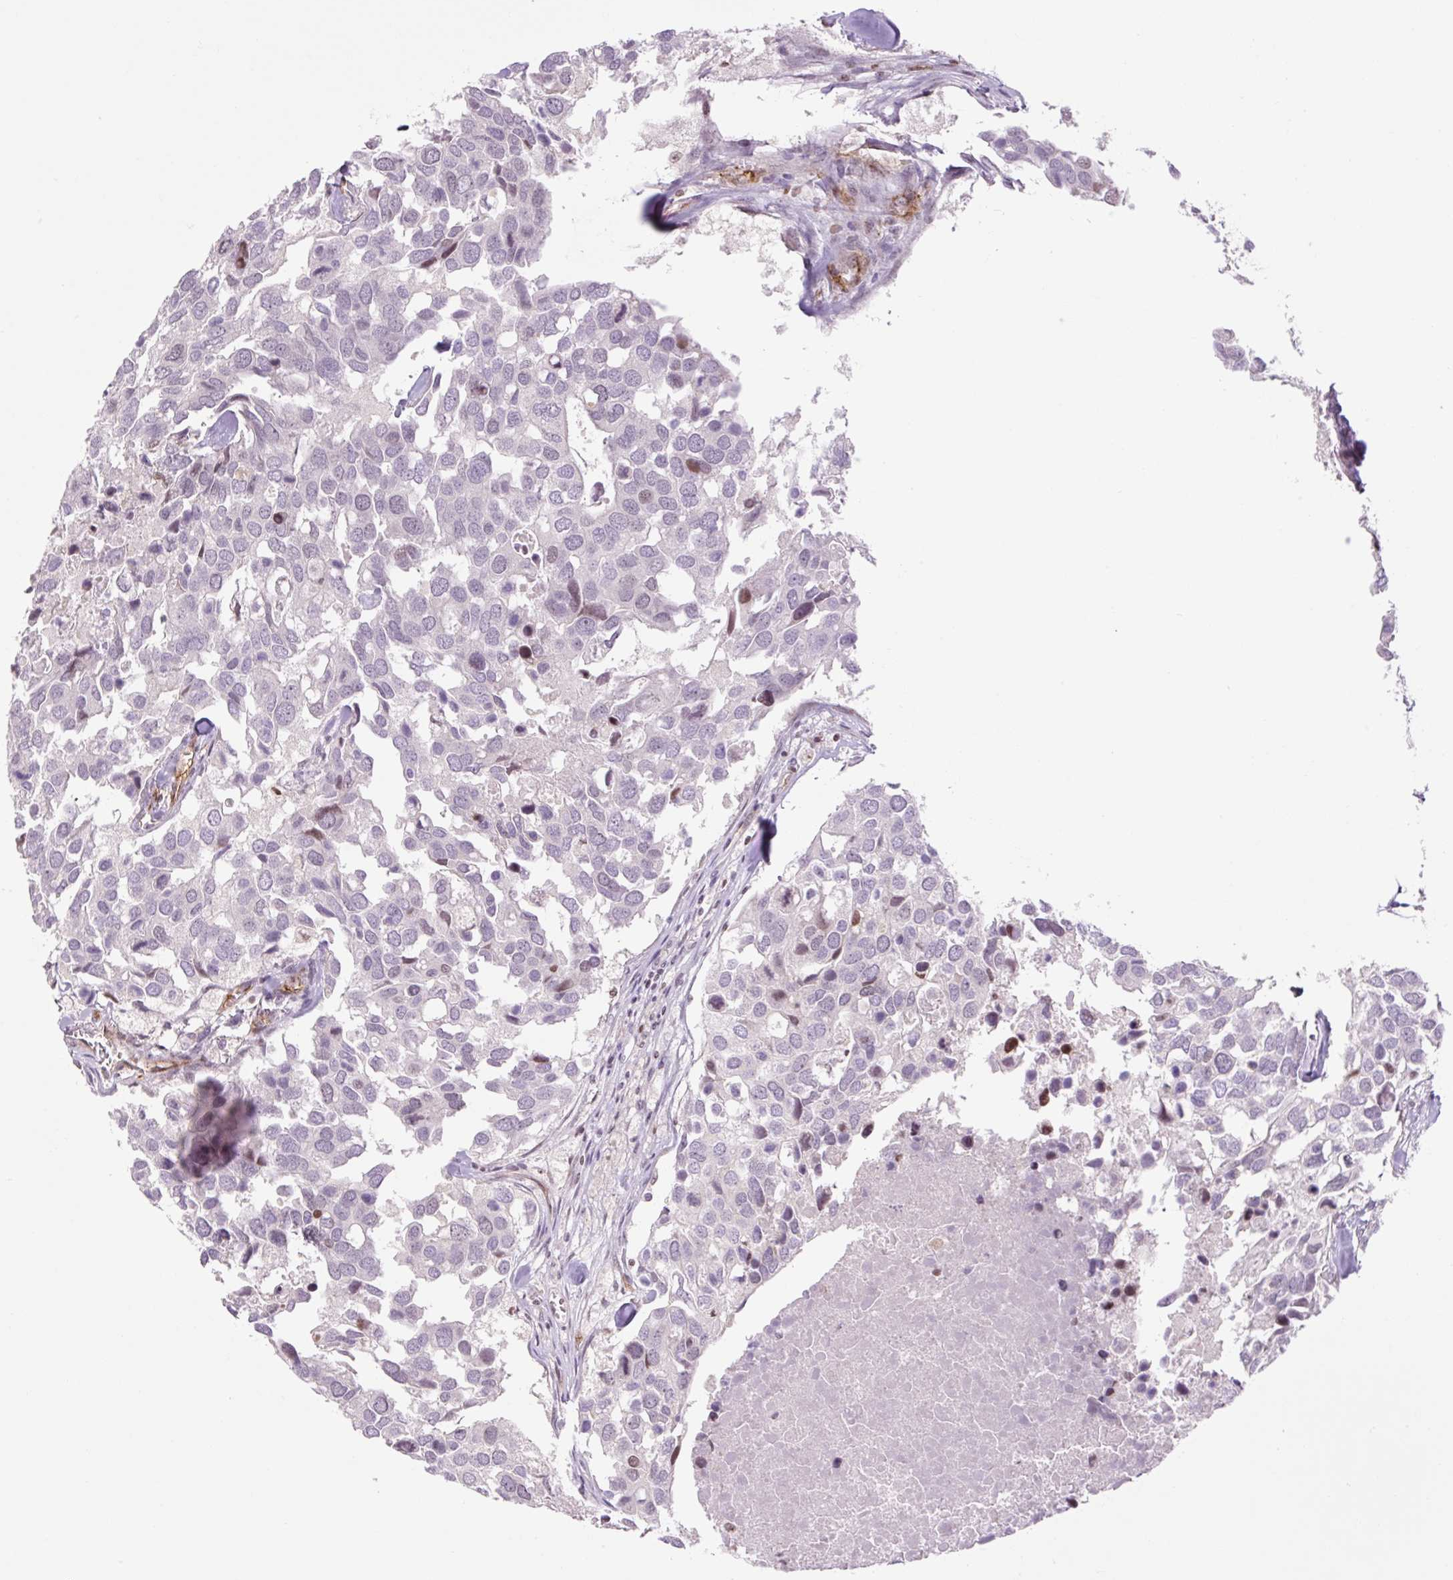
{"staining": {"intensity": "negative", "quantity": "none", "location": "none"}, "tissue": "breast cancer", "cell_type": "Tumor cells", "image_type": "cancer", "snomed": [{"axis": "morphology", "description": "Duct carcinoma"}, {"axis": "topography", "description": "Breast"}], "caption": "DAB immunohistochemical staining of human breast cancer (intraductal carcinoma) reveals no significant expression in tumor cells.", "gene": "ZNF417", "patient": {"sex": "female", "age": 83}}